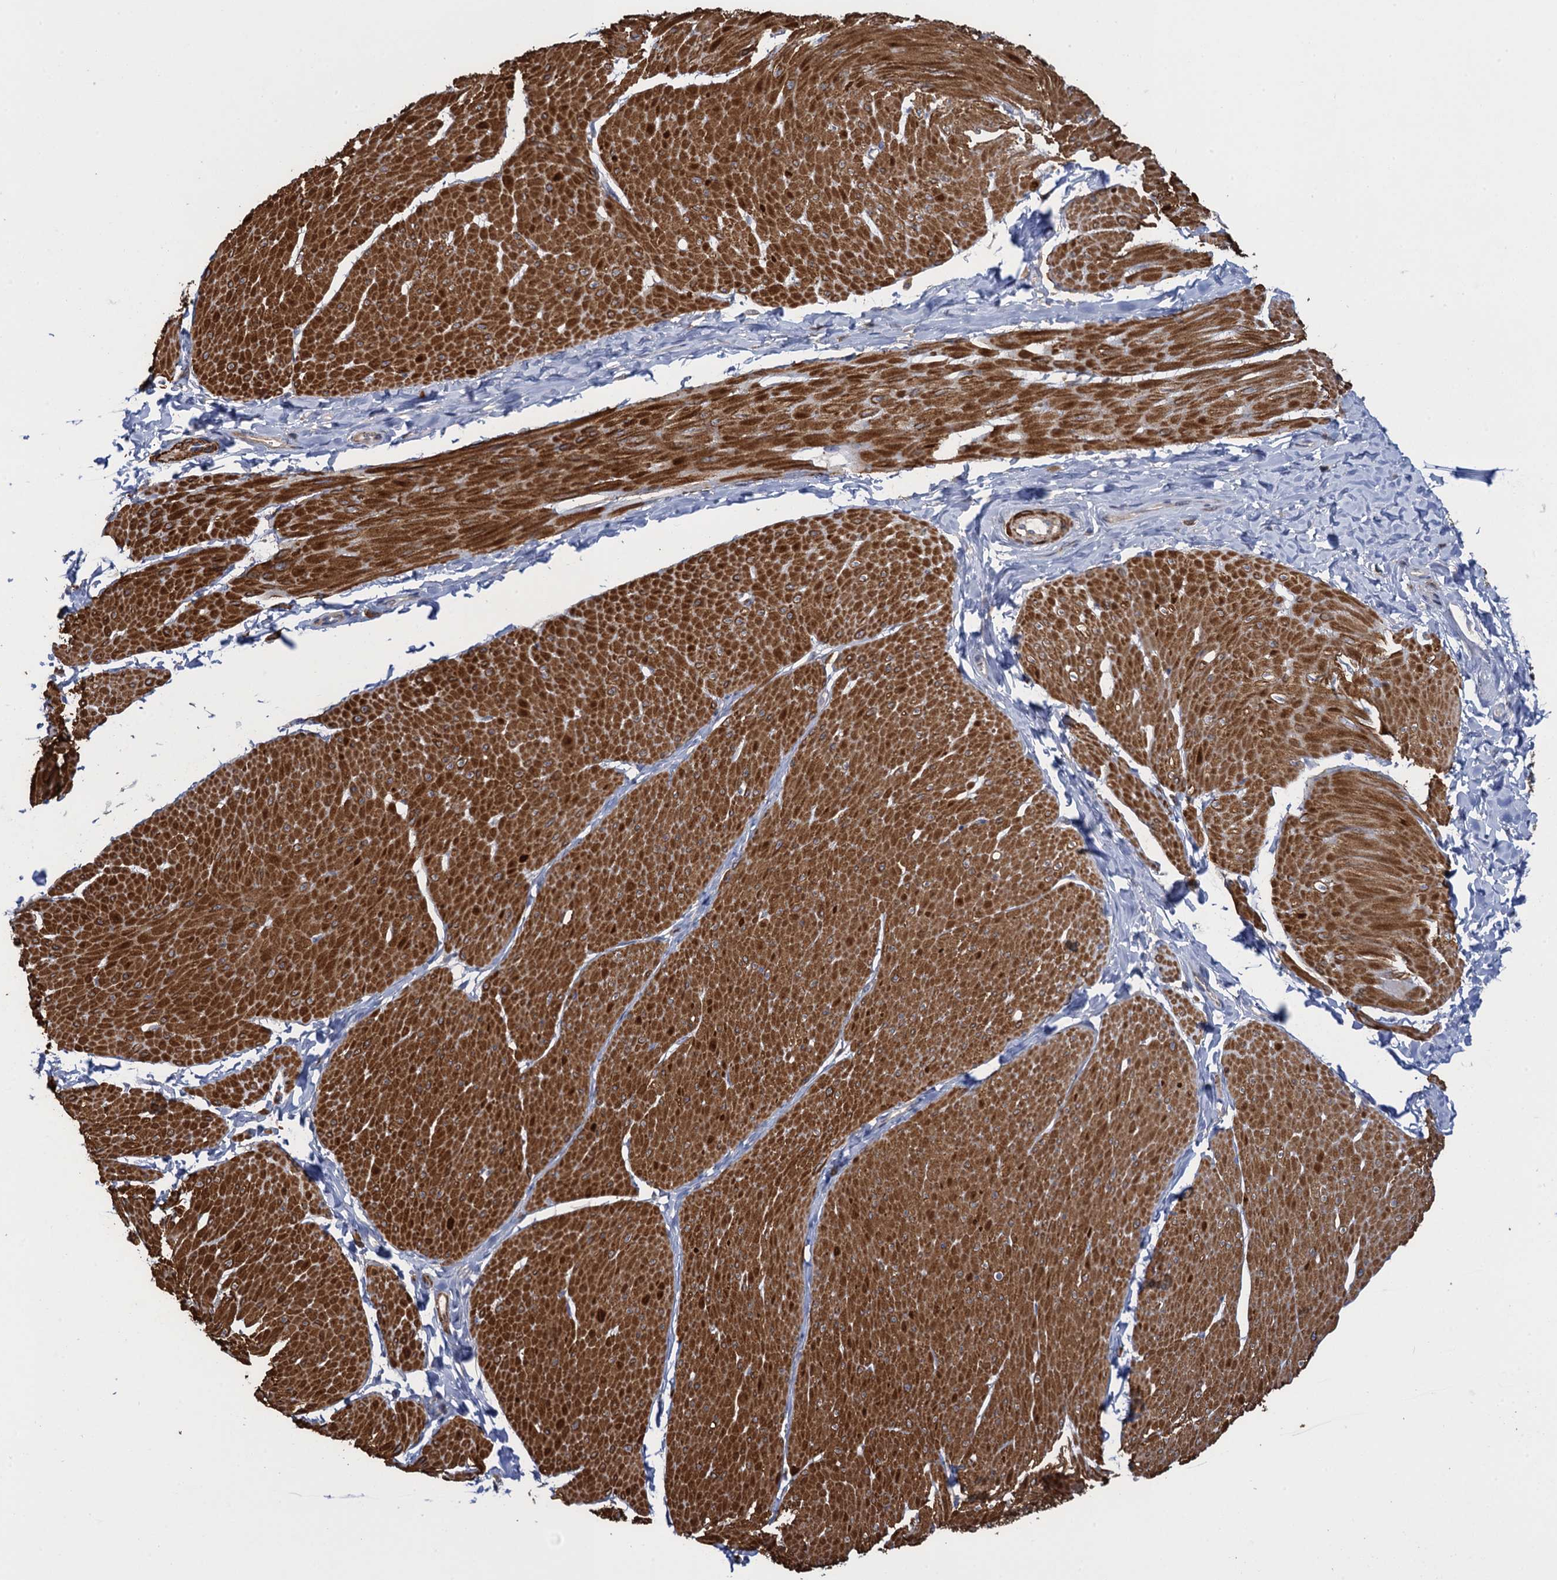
{"staining": {"intensity": "strong", "quantity": ">75%", "location": "cytoplasmic/membranous"}, "tissue": "smooth muscle", "cell_type": "Smooth muscle cells", "image_type": "normal", "snomed": [{"axis": "morphology", "description": "Urothelial carcinoma, High grade"}, {"axis": "topography", "description": "Urinary bladder"}], "caption": "An image of smooth muscle stained for a protein exhibits strong cytoplasmic/membranous brown staining in smooth muscle cells.", "gene": "WDR88", "patient": {"sex": "male", "age": 46}}